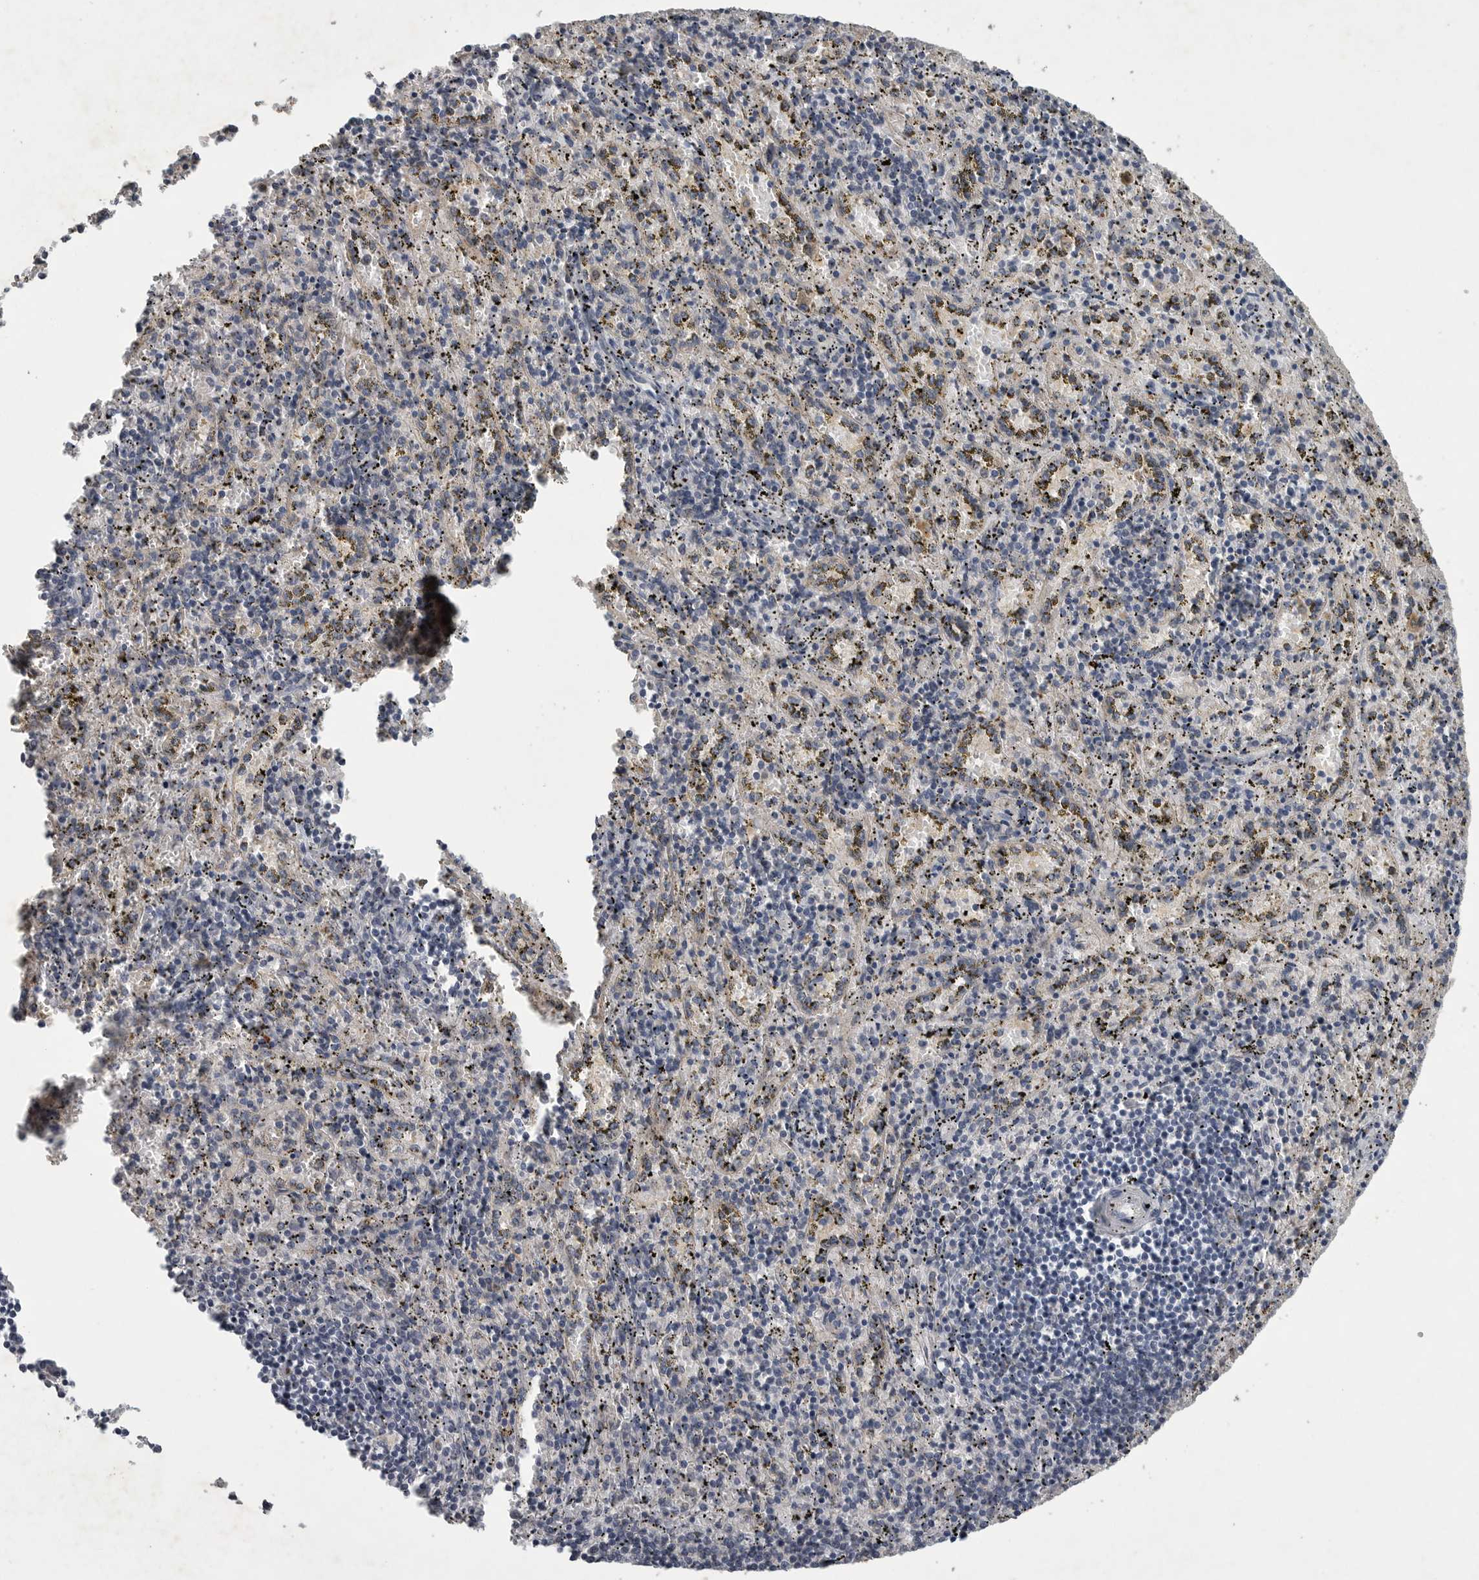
{"staining": {"intensity": "moderate", "quantity": "<25%", "location": "cytoplasmic/membranous"}, "tissue": "spleen", "cell_type": "Cells in red pulp", "image_type": "normal", "snomed": [{"axis": "morphology", "description": "Normal tissue, NOS"}, {"axis": "topography", "description": "Spleen"}], "caption": "Spleen stained with immunohistochemistry (IHC) reveals moderate cytoplasmic/membranous staining in approximately <25% of cells in red pulp. (IHC, brightfield microscopy, high magnification).", "gene": "LAMTOR3", "patient": {"sex": "male", "age": 11}}